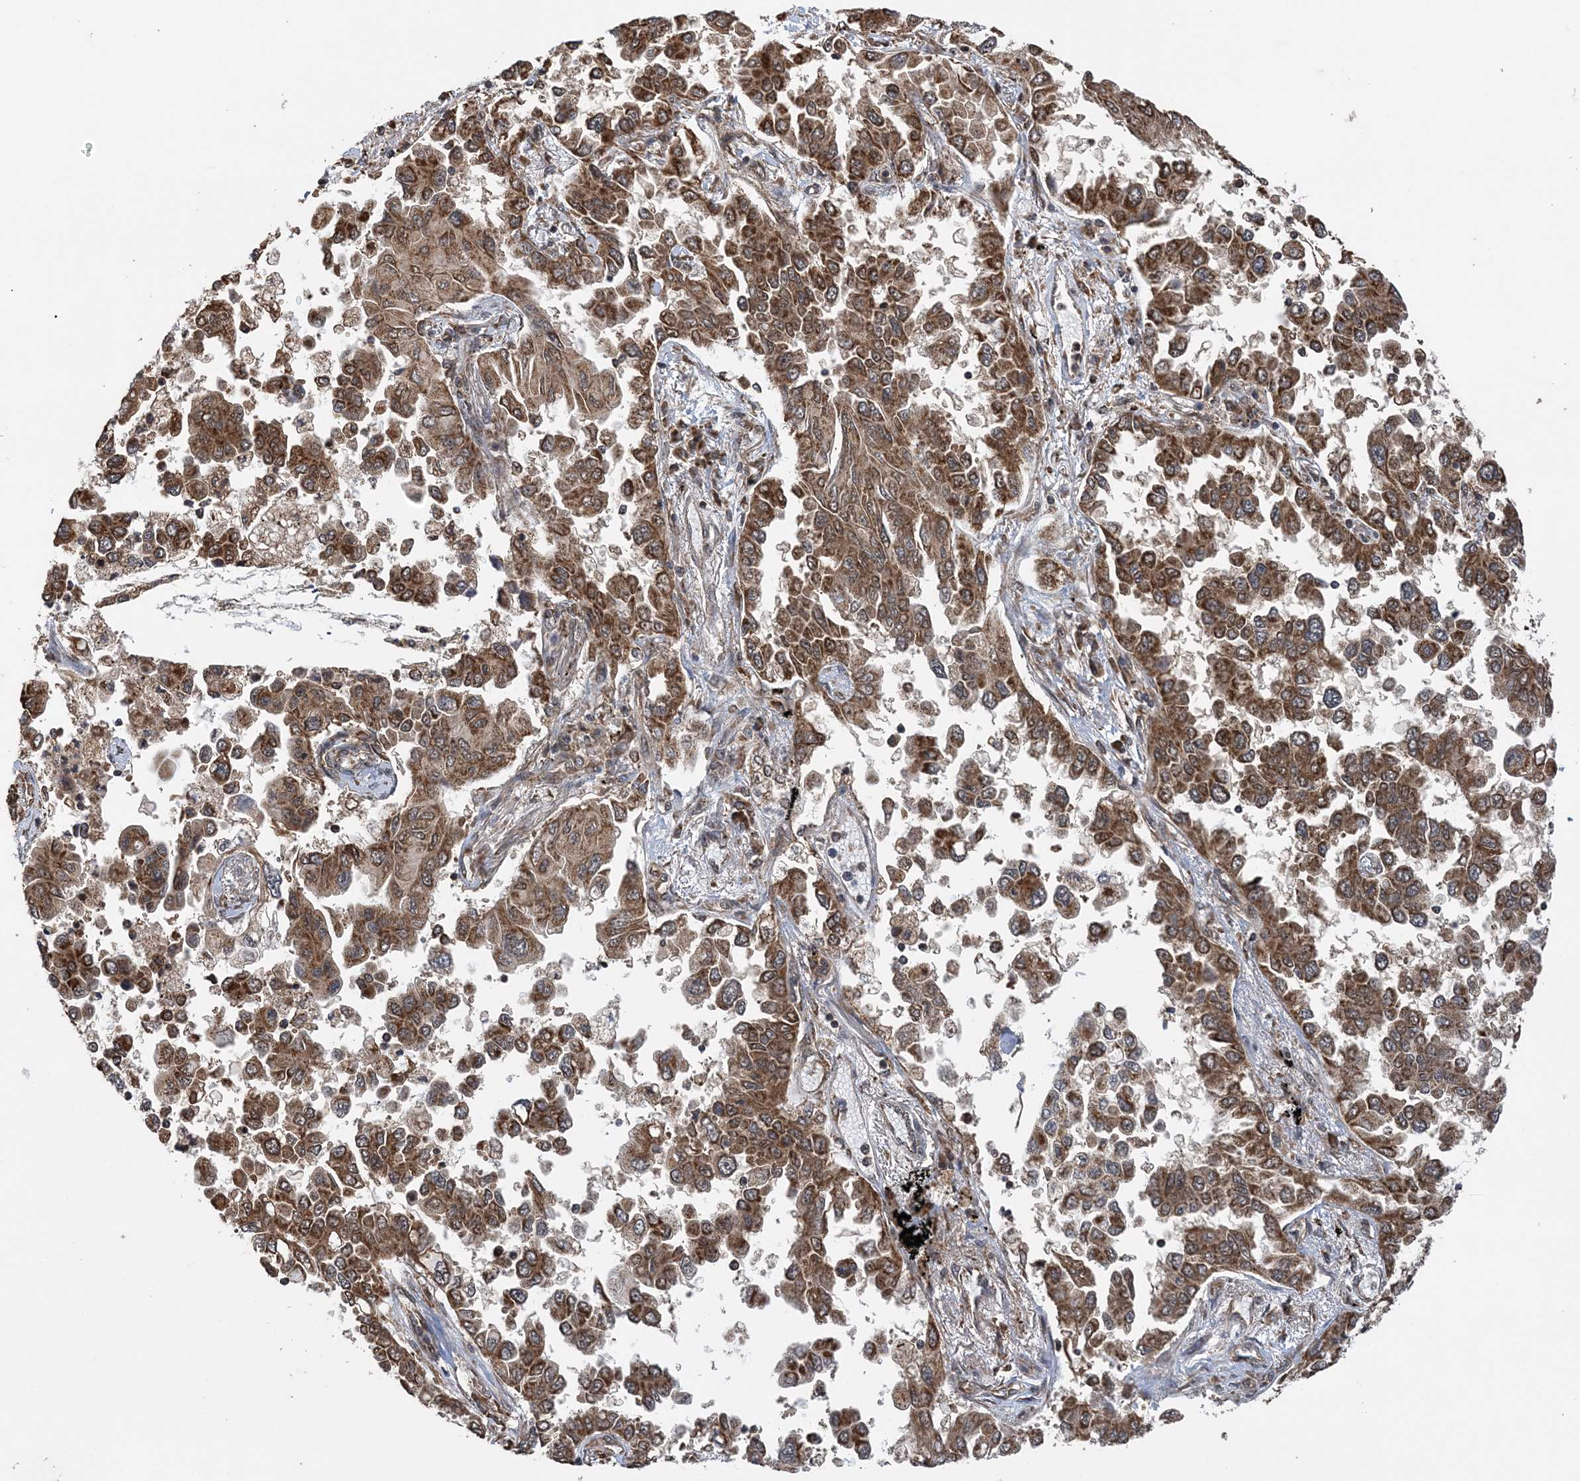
{"staining": {"intensity": "strong", "quantity": ">75%", "location": "cytoplasmic/membranous"}, "tissue": "lung cancer", "cell_type": "Tumor cells", "image_type": "cancer", "snomed": [{"axis": "morphology", "description": "Adenocarcinoma, NOS"}, {"axis": "topography", "description": "Lung"}], "caption": "An image of adenocarcinoma (lung) stained for a protein shows strong cytoplasmic/membranous brown staining in tumor cells.", "gene": "PCBP1", "patient": {"sex": "female", "age": 67}}